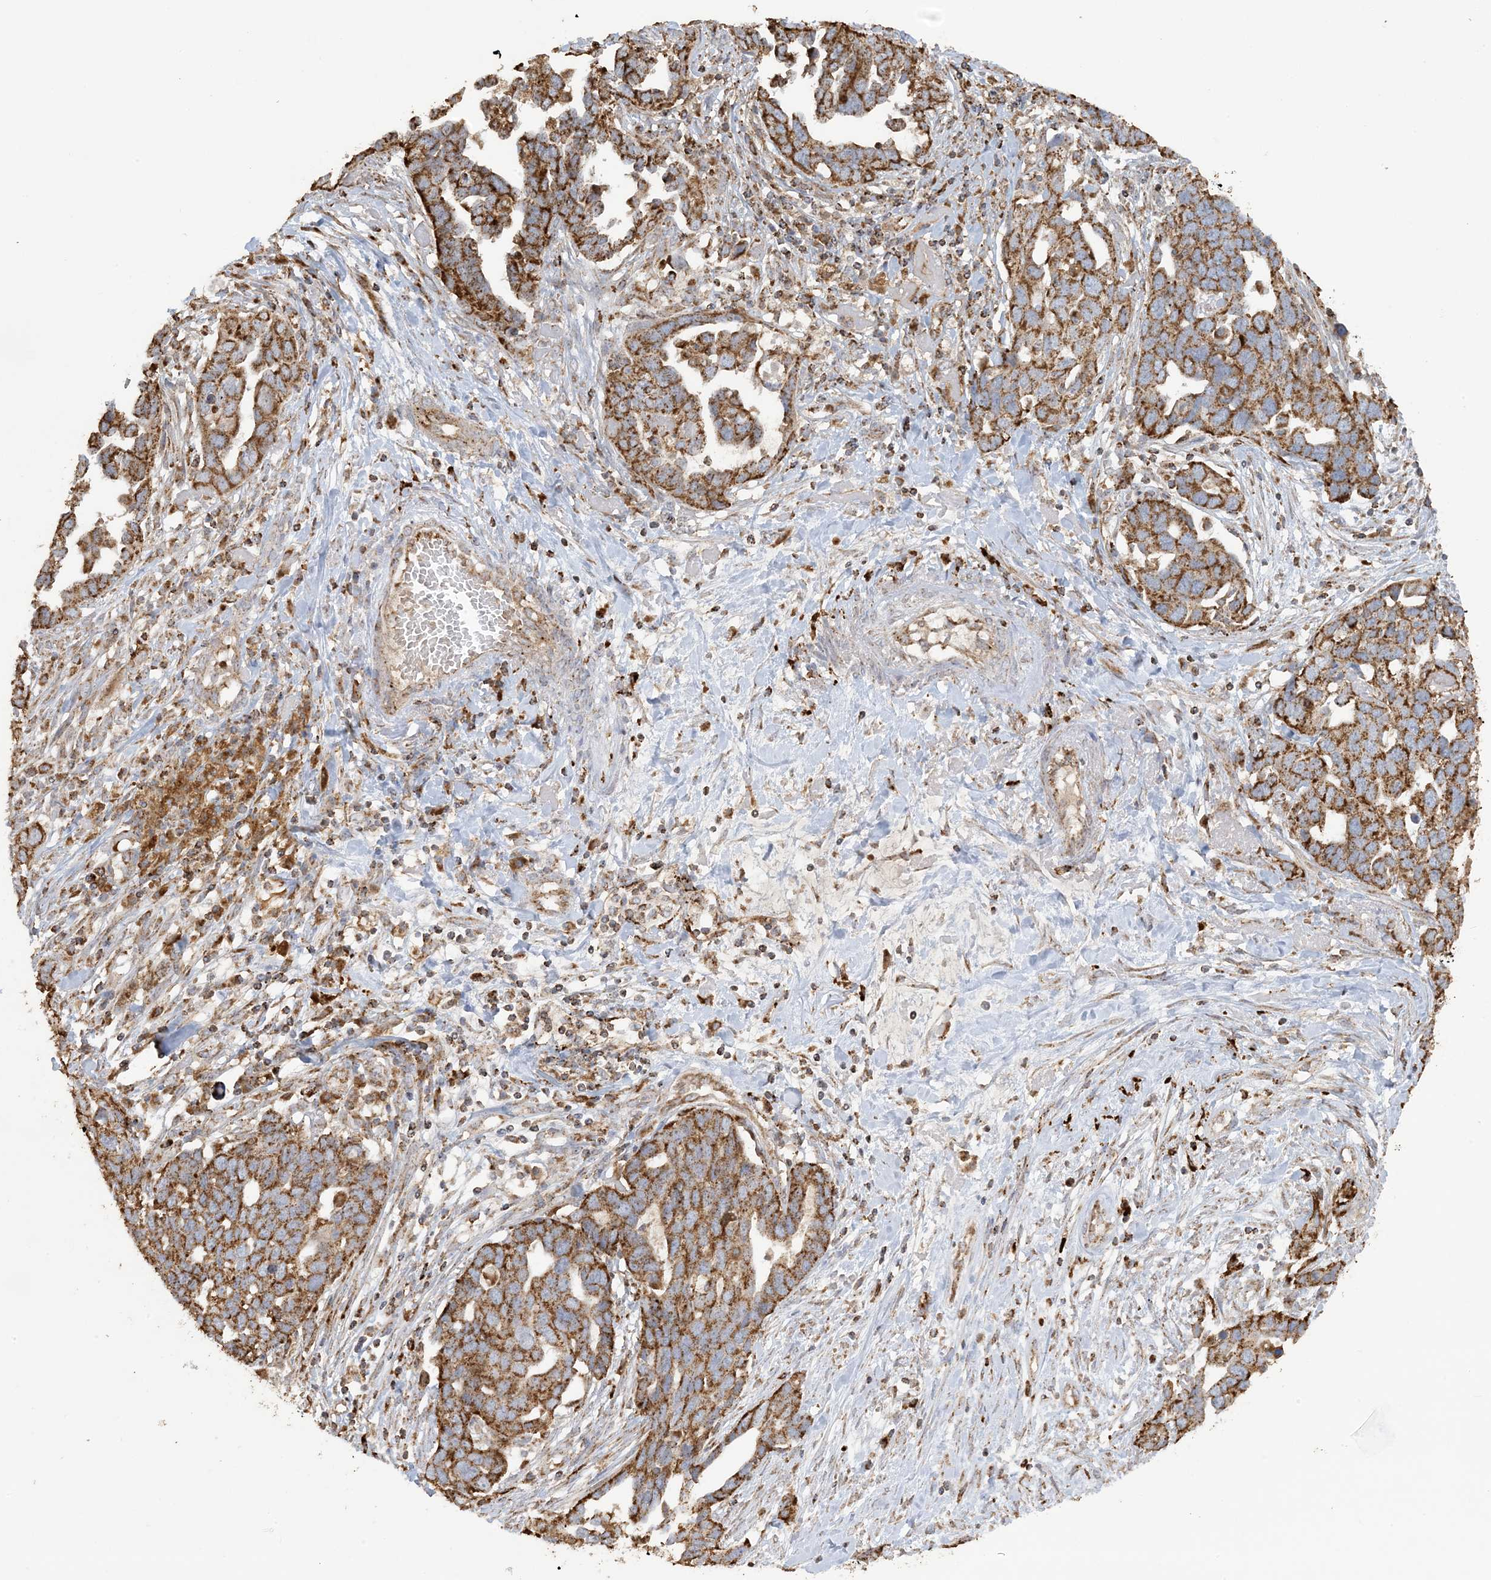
{"staining": {"intensity": "moderate", "quantity": ">75%", "location": "cytoplasmic/membranous"}, "tissue": "ovarian cancer", "cell_type": "Tumor cells", "image_type": "cancer", "snomed": [{"axis": "morphology", "description": "Cystadenocarcinoma, serous, NOS"}, {"axis": "topography", "description": "Ovary"}], "caption": "Tumor cells demonstrate medium levels of moderate cytoplasmic/membranous expression in about >75% of cells in human ovarian serous cystadenocarcinoma.", "gene": "AGA", "patient": {"sex": "female", "age": 54}}